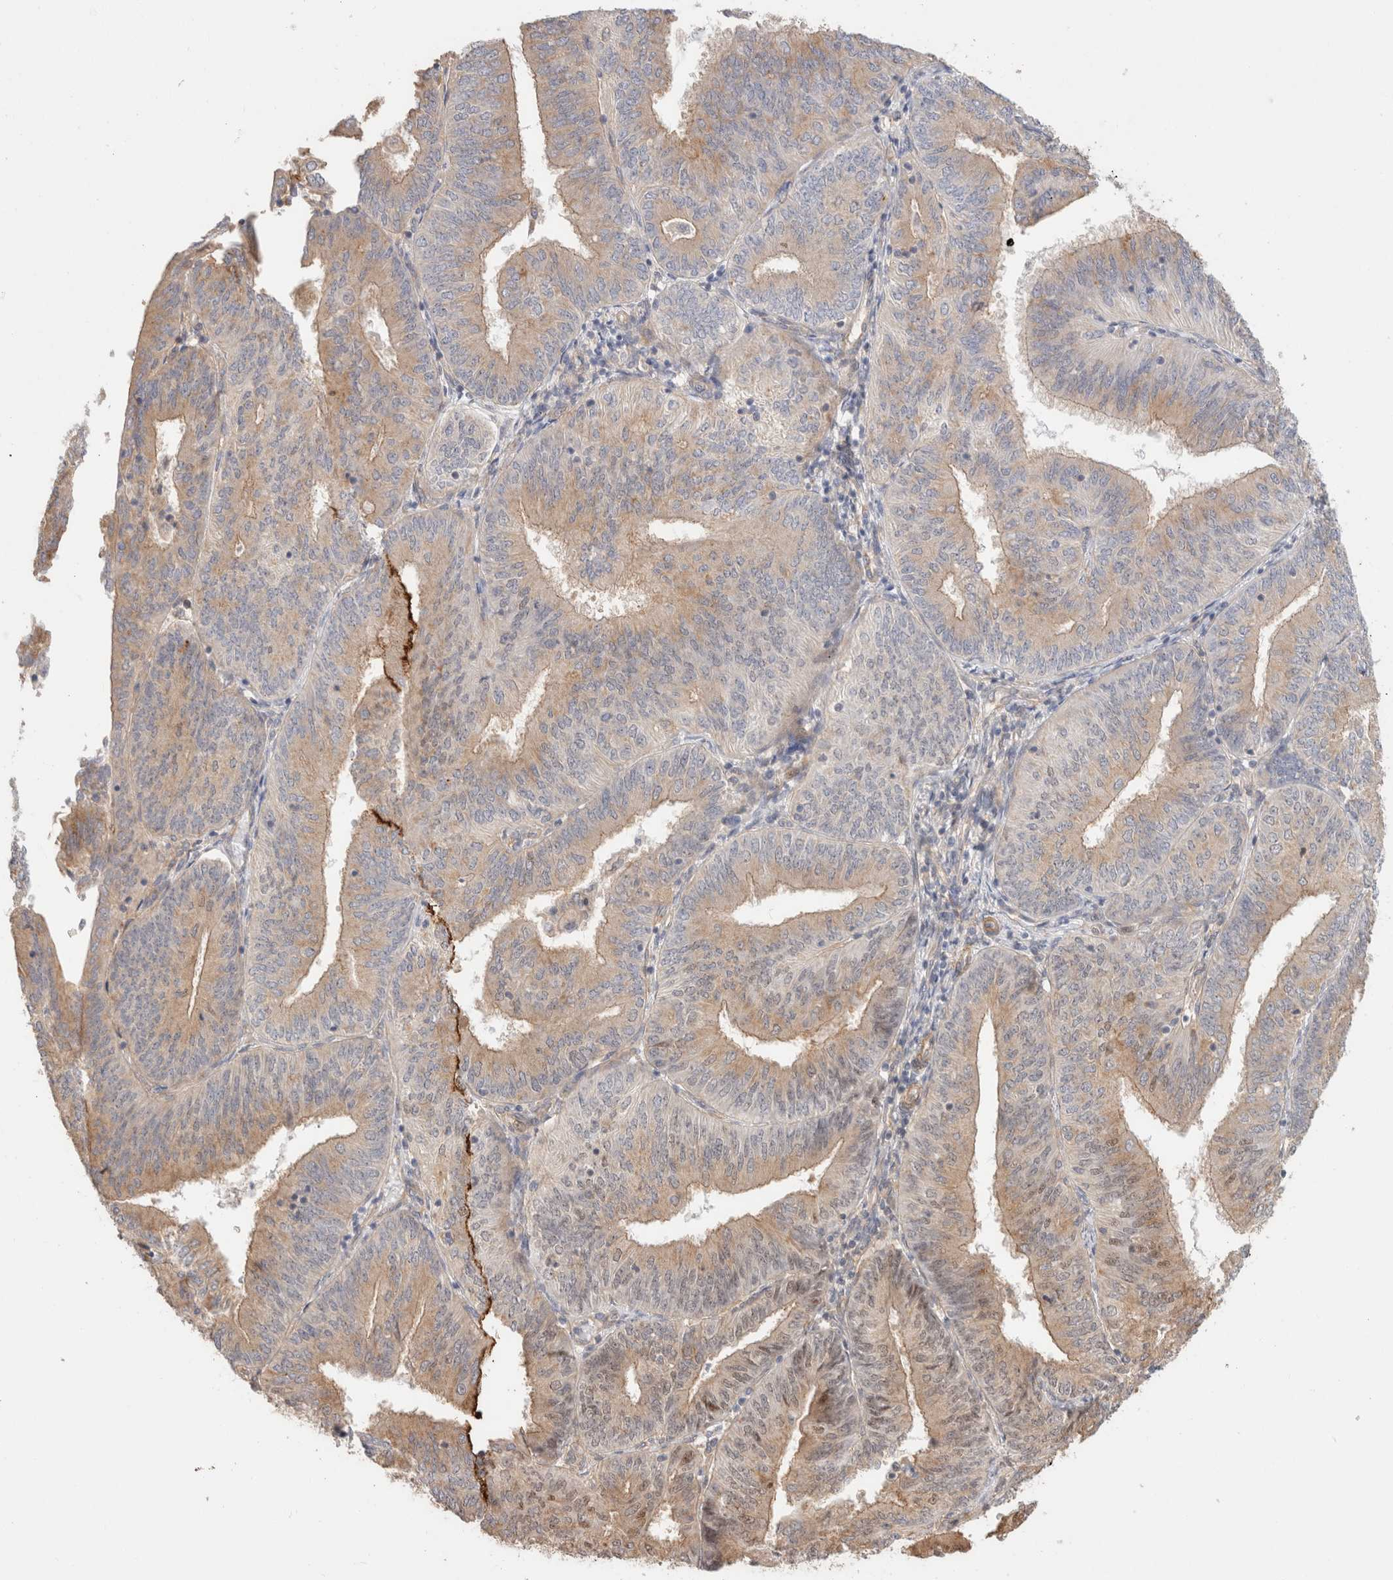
{"staining": {"intensity": "weak", "quantity": ">75%", "location": "cytoplasmic/membranous"}, "tissue": "endometrial cancer", "cell_type": "Tumor cells", "image_type": "cancer", "snomed": [{"axis": "morphology", "description": "Adenocarcinoma, NOS"}, {"axis": "topography", "description": "Endometrium"}], "caption": "IHC of adenocarcinoma (endometrial) exhibits low levels of weak cytoplasmic/membranous staining in approximately >75% of tumor cells.", "gene": "ID3", "patient": {"sex": "female", "age": 58}}